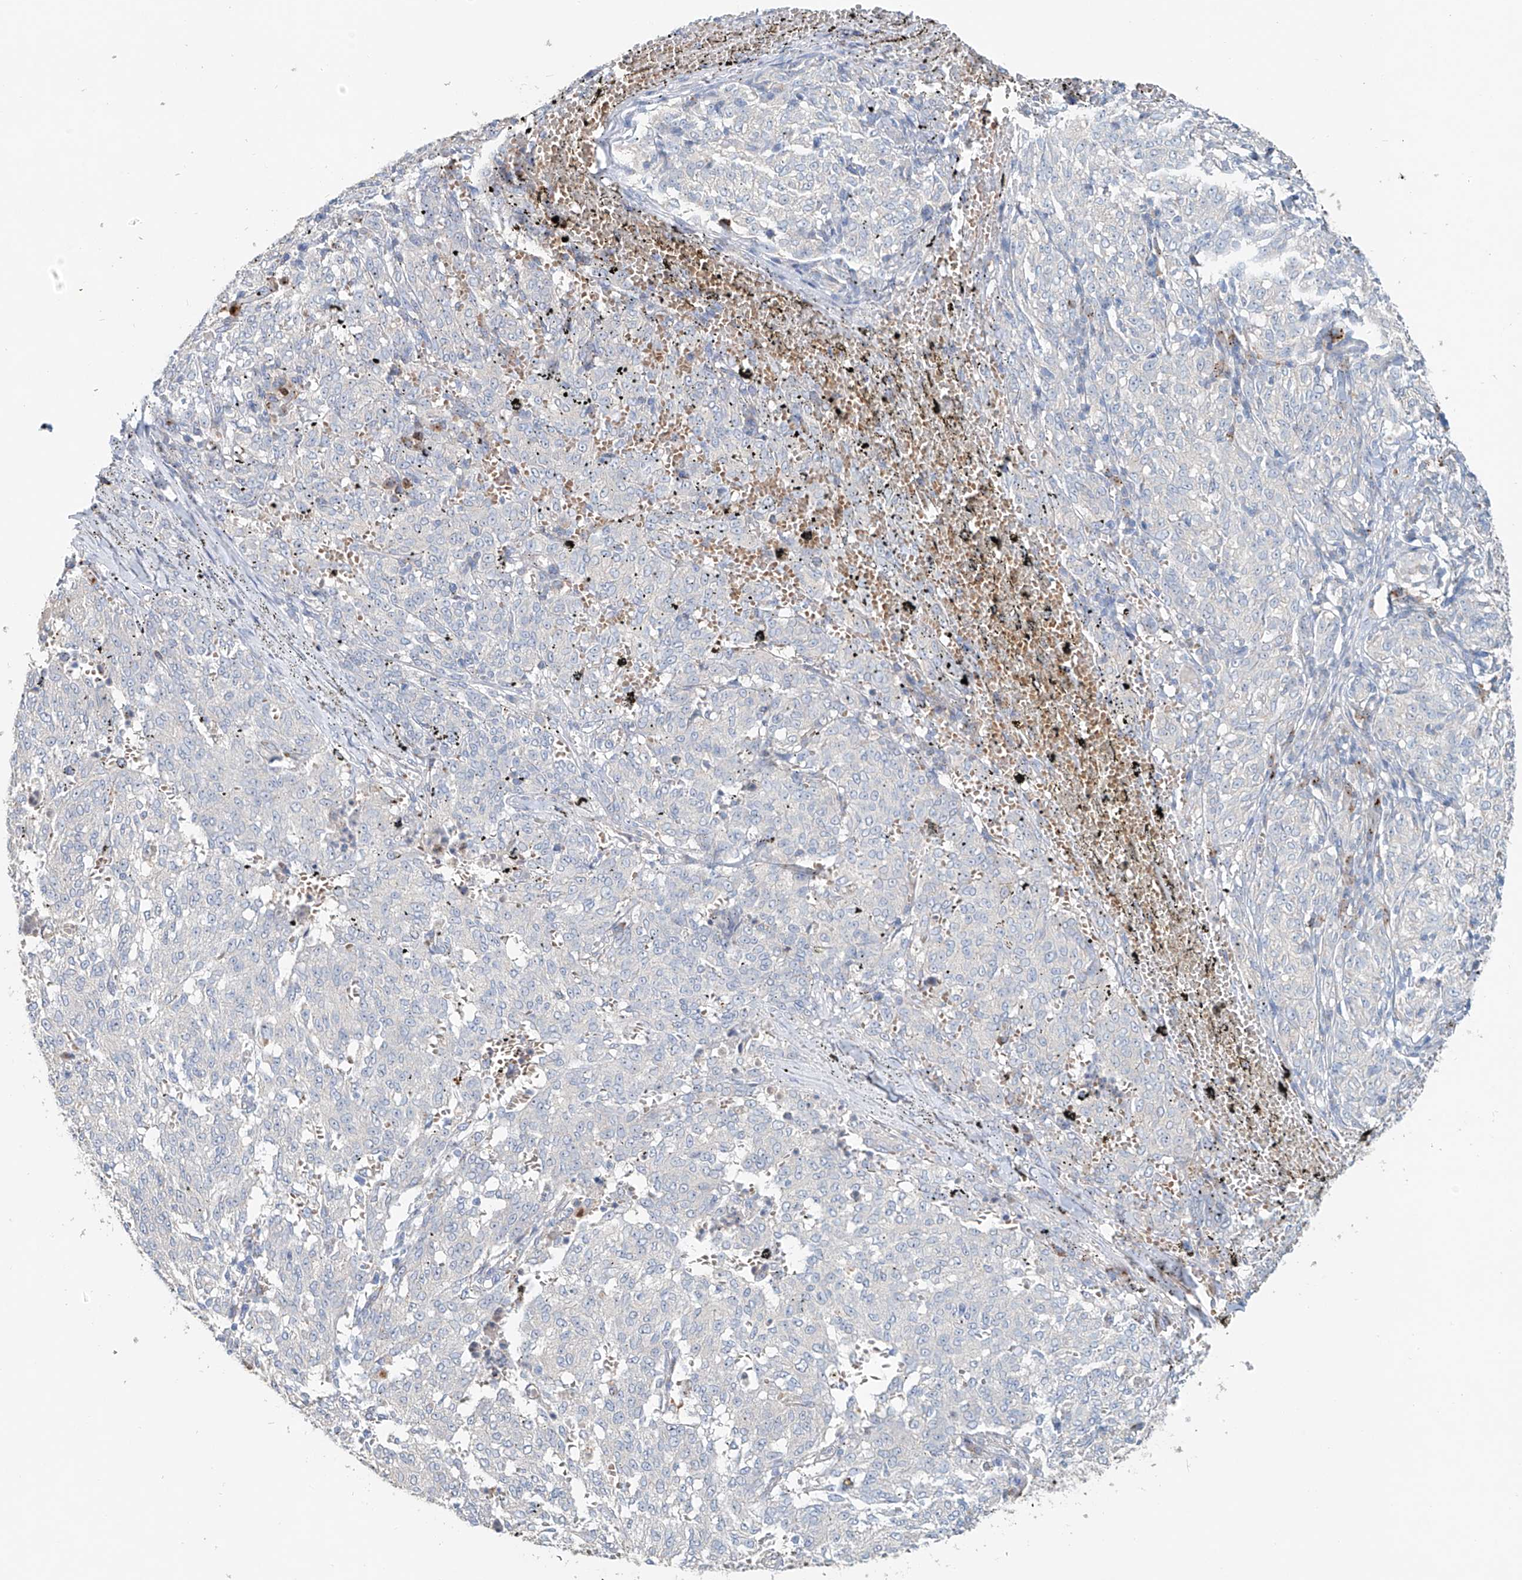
{"staining": {"intensity": "negative", "quantity": "none", "location": "none"}, "tissue": "melanoma", "cell_type": "Tumor cells", "image_type": "cancer", "snomed": [{"axis": "morphology", "description": "Malignant melanoma, NOS"}, {"axis": "topography", "description": "Skin"}], "caption": "Immunohistochemical staining of melanoma demonstrates no significant positivity in tumor cells.", "gene": "TRIM47", "patient": {"sex": "female", "age": 72}}